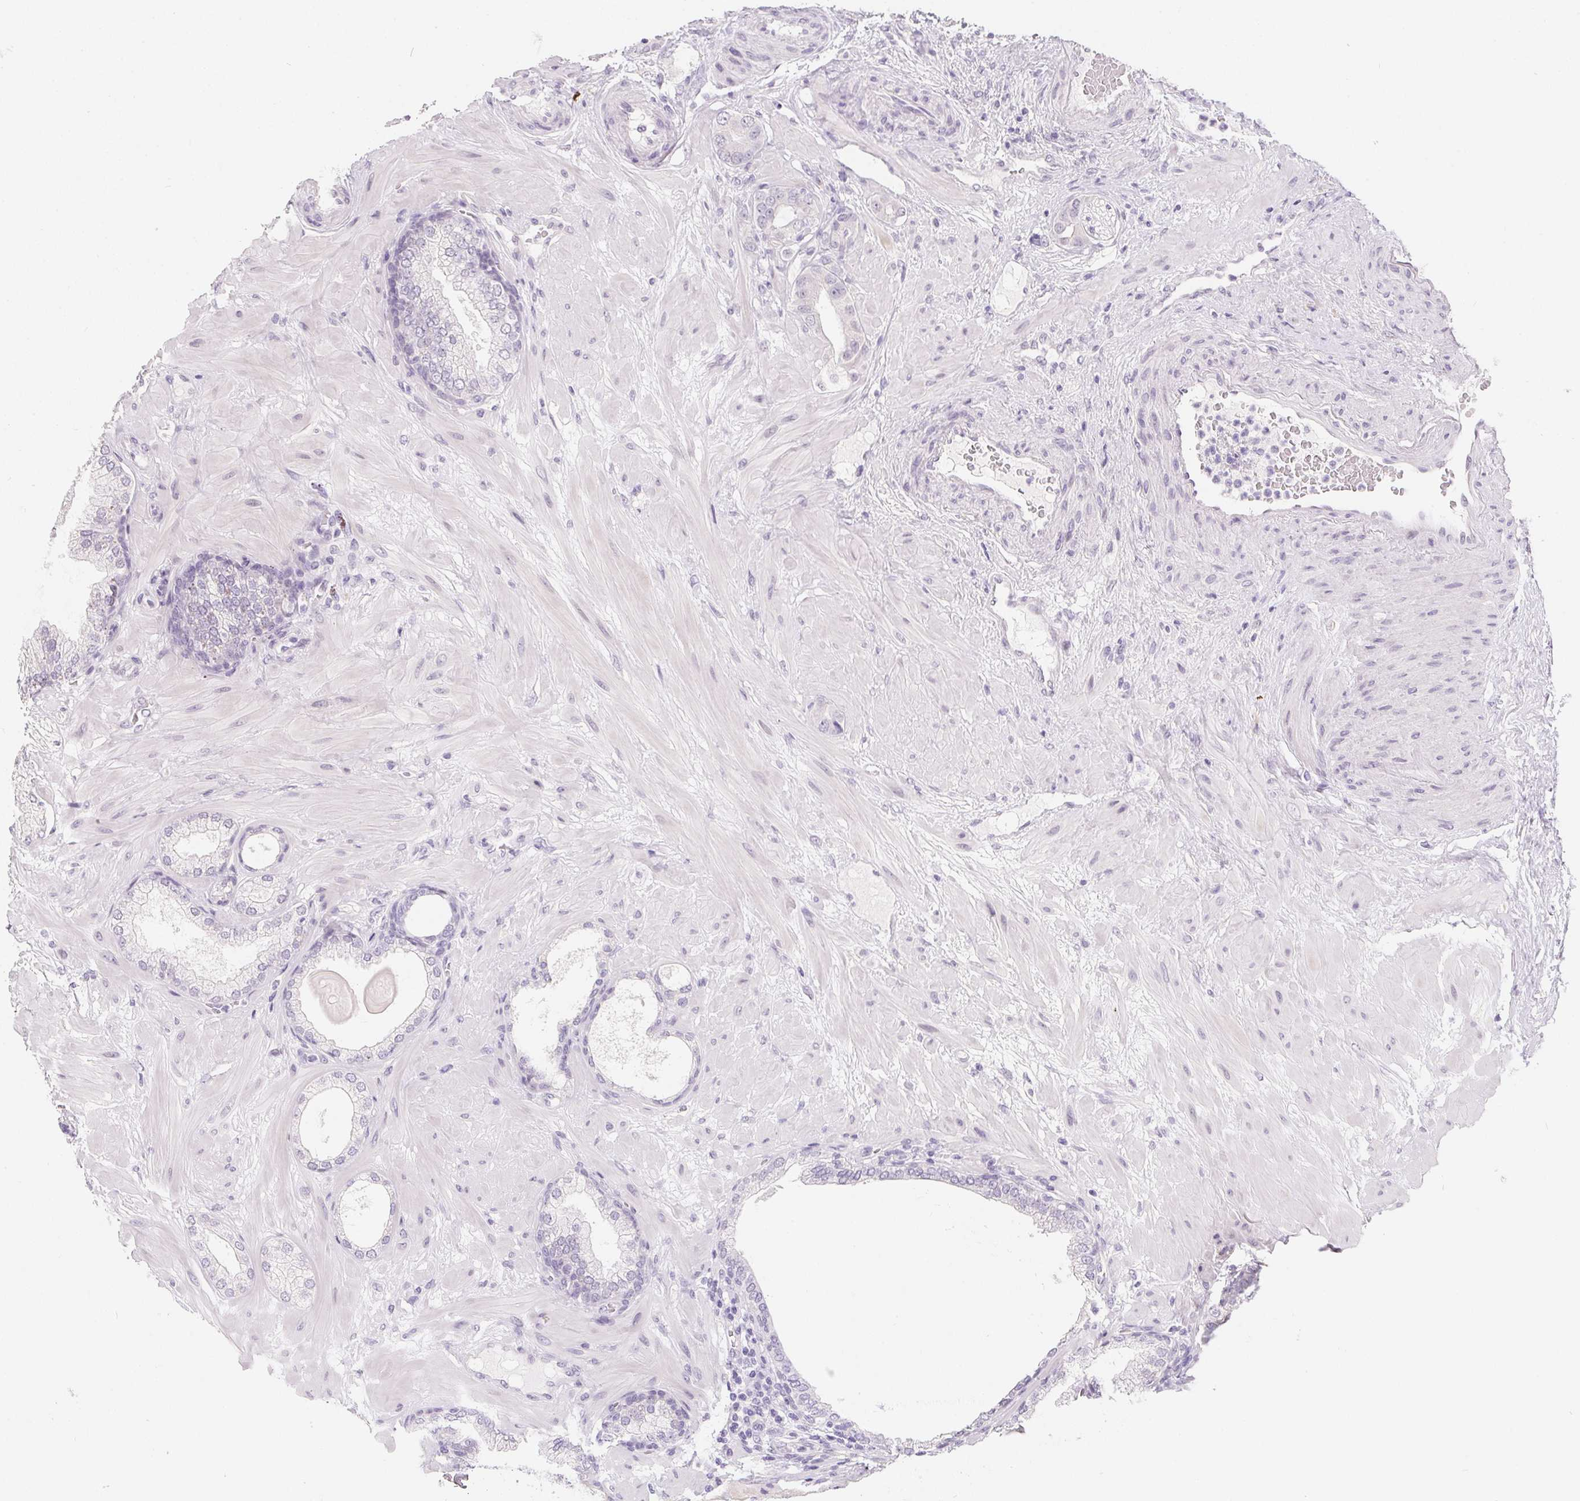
{"staining": {"intensity": "negative", "quantity": "none", "location": "none"}, "tissue": "prostate cancer", "cell_type": "Tumor cells", "image_type": "cancer", "snomed": [{"axis": "morphology", "description": "Adenocarcinoma, Low grade"}, {"axis": "topography", "description": "Prostate"}], "caption": "DAB immunohistochemical staining of prostate cancer (adenocarcinoma (low-grade)) reveals no significant positivity in tumor cells. (Immunohistochemistry (ihc), brightfield microscopy, high magnification).", "gene": "MORC1", "patient": {"sex": "male", "age": 57}}